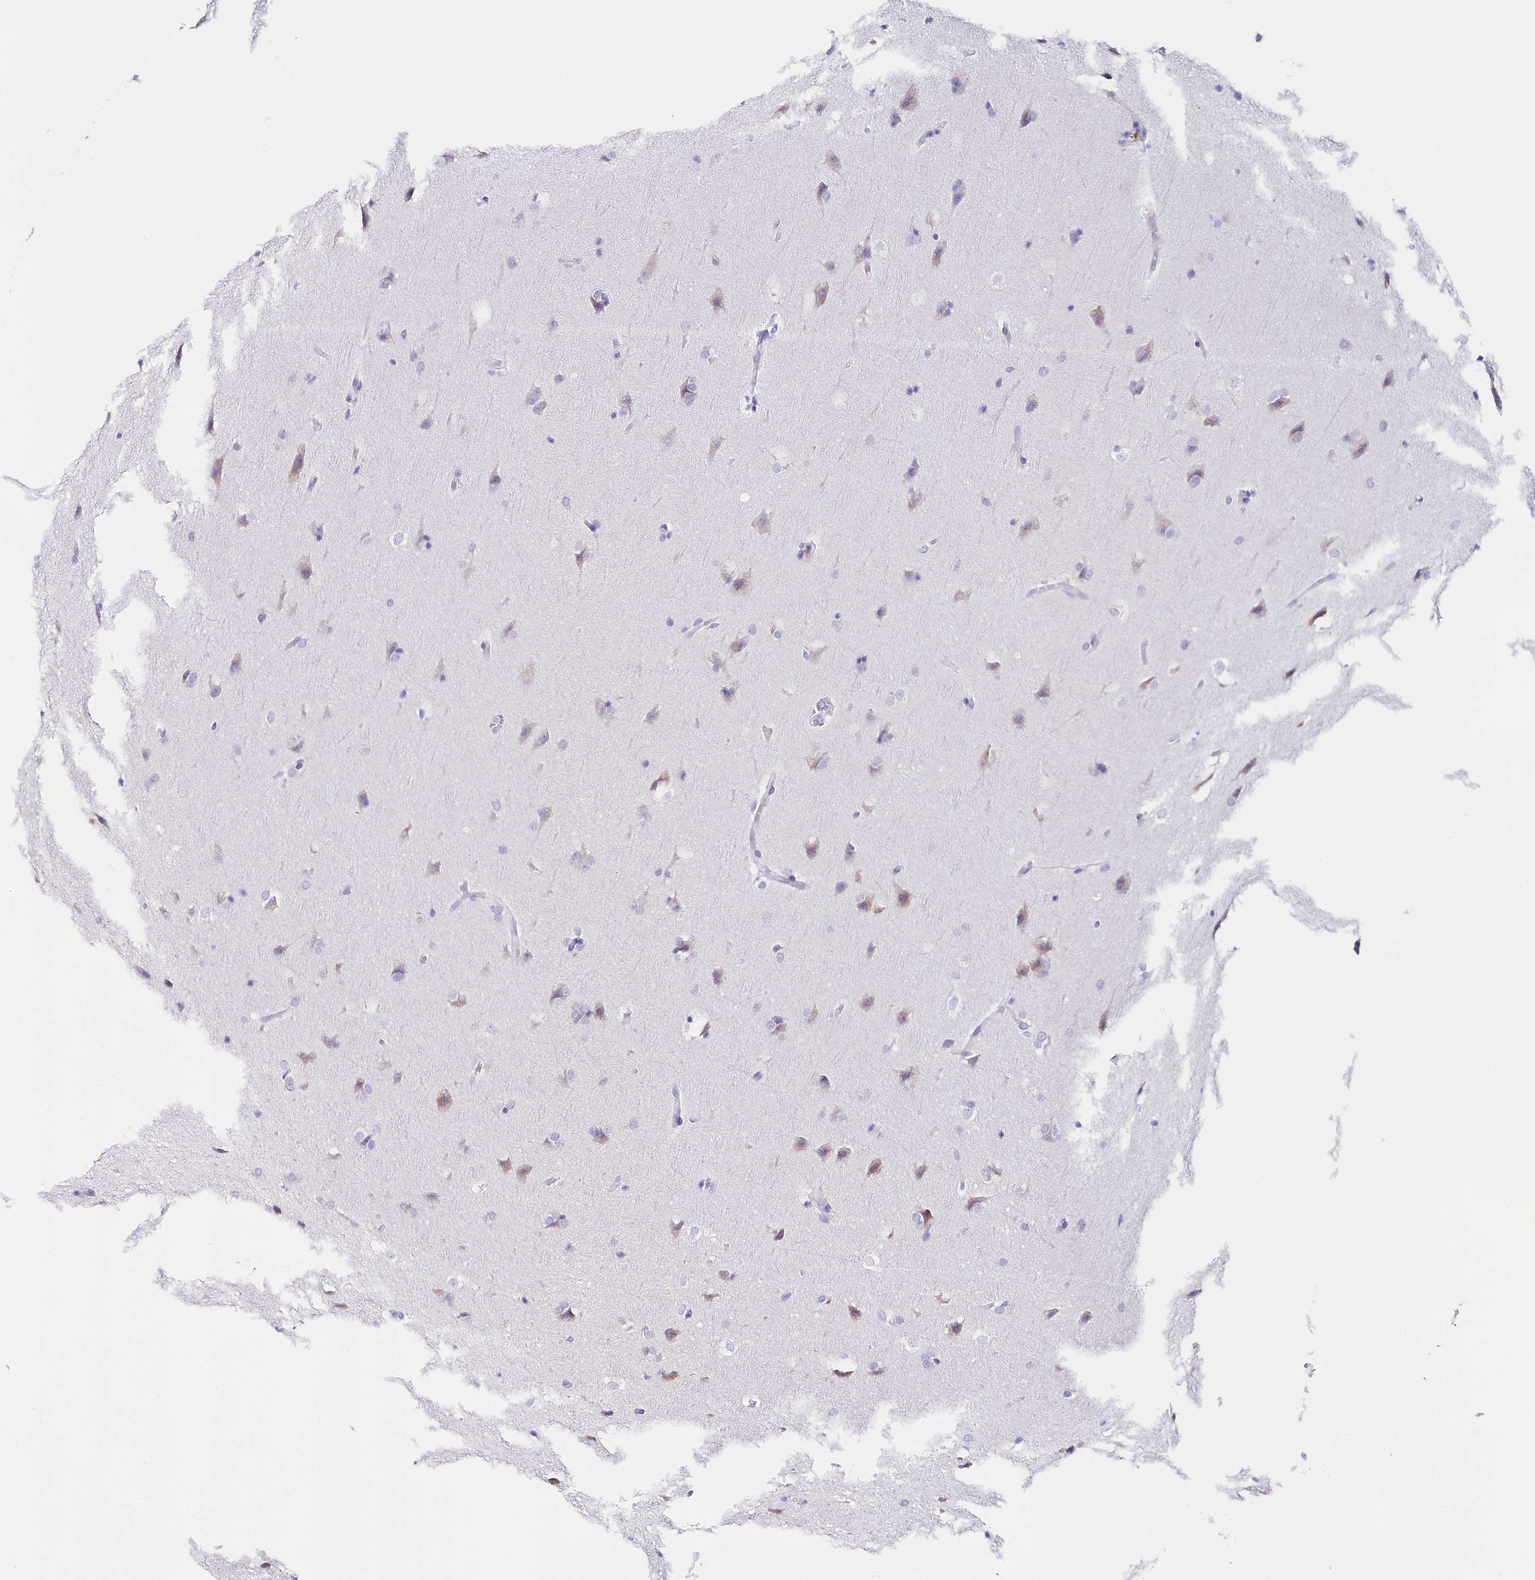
{"staining": {"intensity": "negative", "quantity": "none", "location": "none"}, "tissue": "glioma", "cell_type": "Tumor cells", "image_type": "cancer", "snomed": [{"axis": "morphology", "description": "Glioma, malignant, Low grade"}, {"axis": "topography", "description": "Brain"}], "caption": "Human malignant glioma (low-grade) stained for a protein using IHC shows no expression in tumor cells.", "gene": "CSN3", "patient": {"sex": "female", "age": 37}}